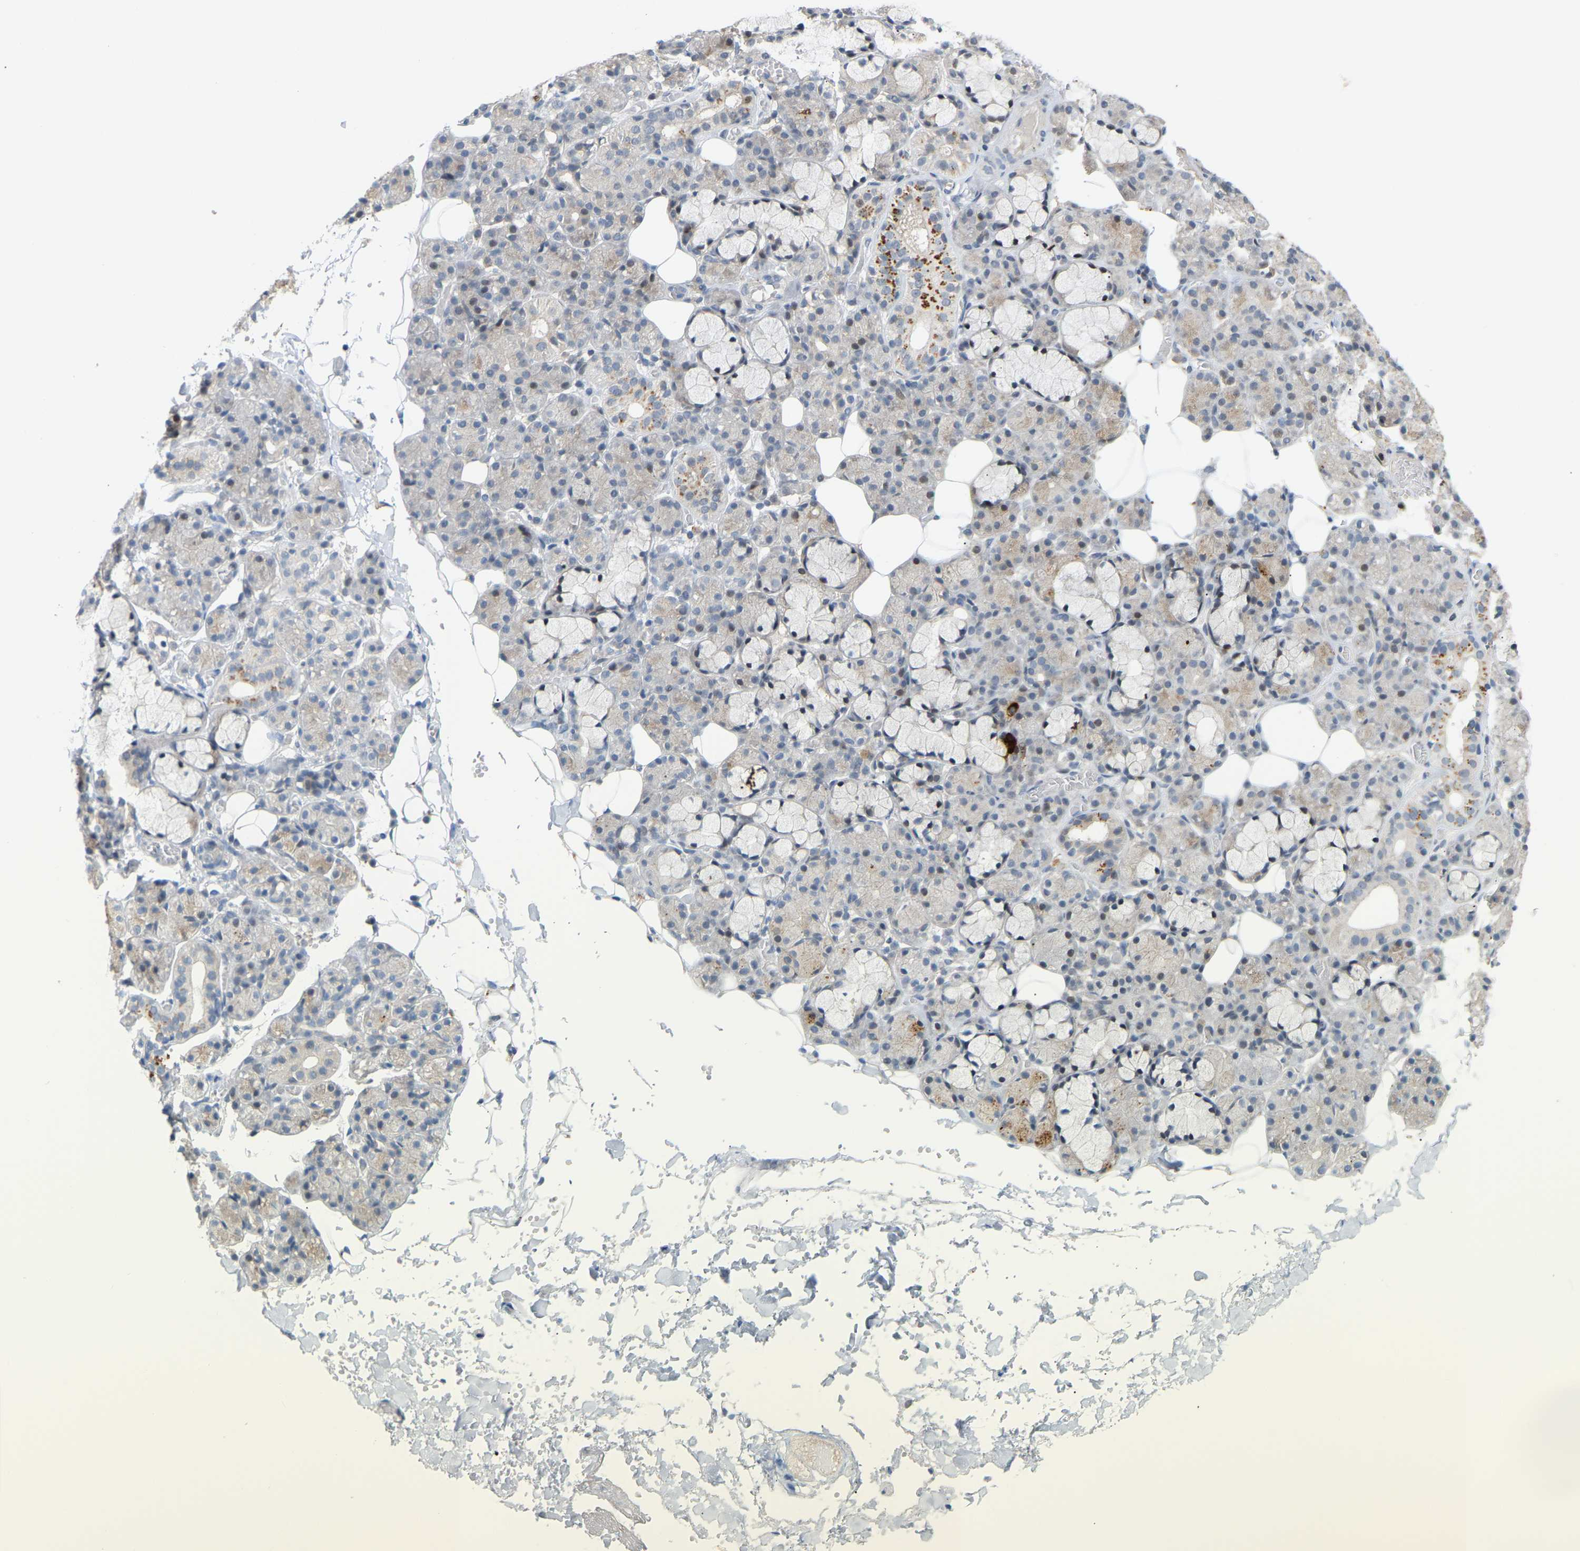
{"staining": {"intensity": "moderate", "quantity": "<25%", "location": "nuclear"}, "tissue": "salivary gland", "cell_type": "Glandular cells", "image_type": "normal", "snomed": [{"axis": "morphology", "description": "Normal tissue, NOS"}, {"axis": "topography", "description": "Salivary gland"}], "caption": "High-magnification brightfield microscopy of unremarkable salivary gland stained with DAB (3,3'-diaminobenzidine) (brown) and counterstained with hematoxylin (blue). glandular cells exhibit moderate nuclear expression is present in about<25% of cells.", "gene": "PTPN4", "patient": {"sex": "male", "age": 63}}